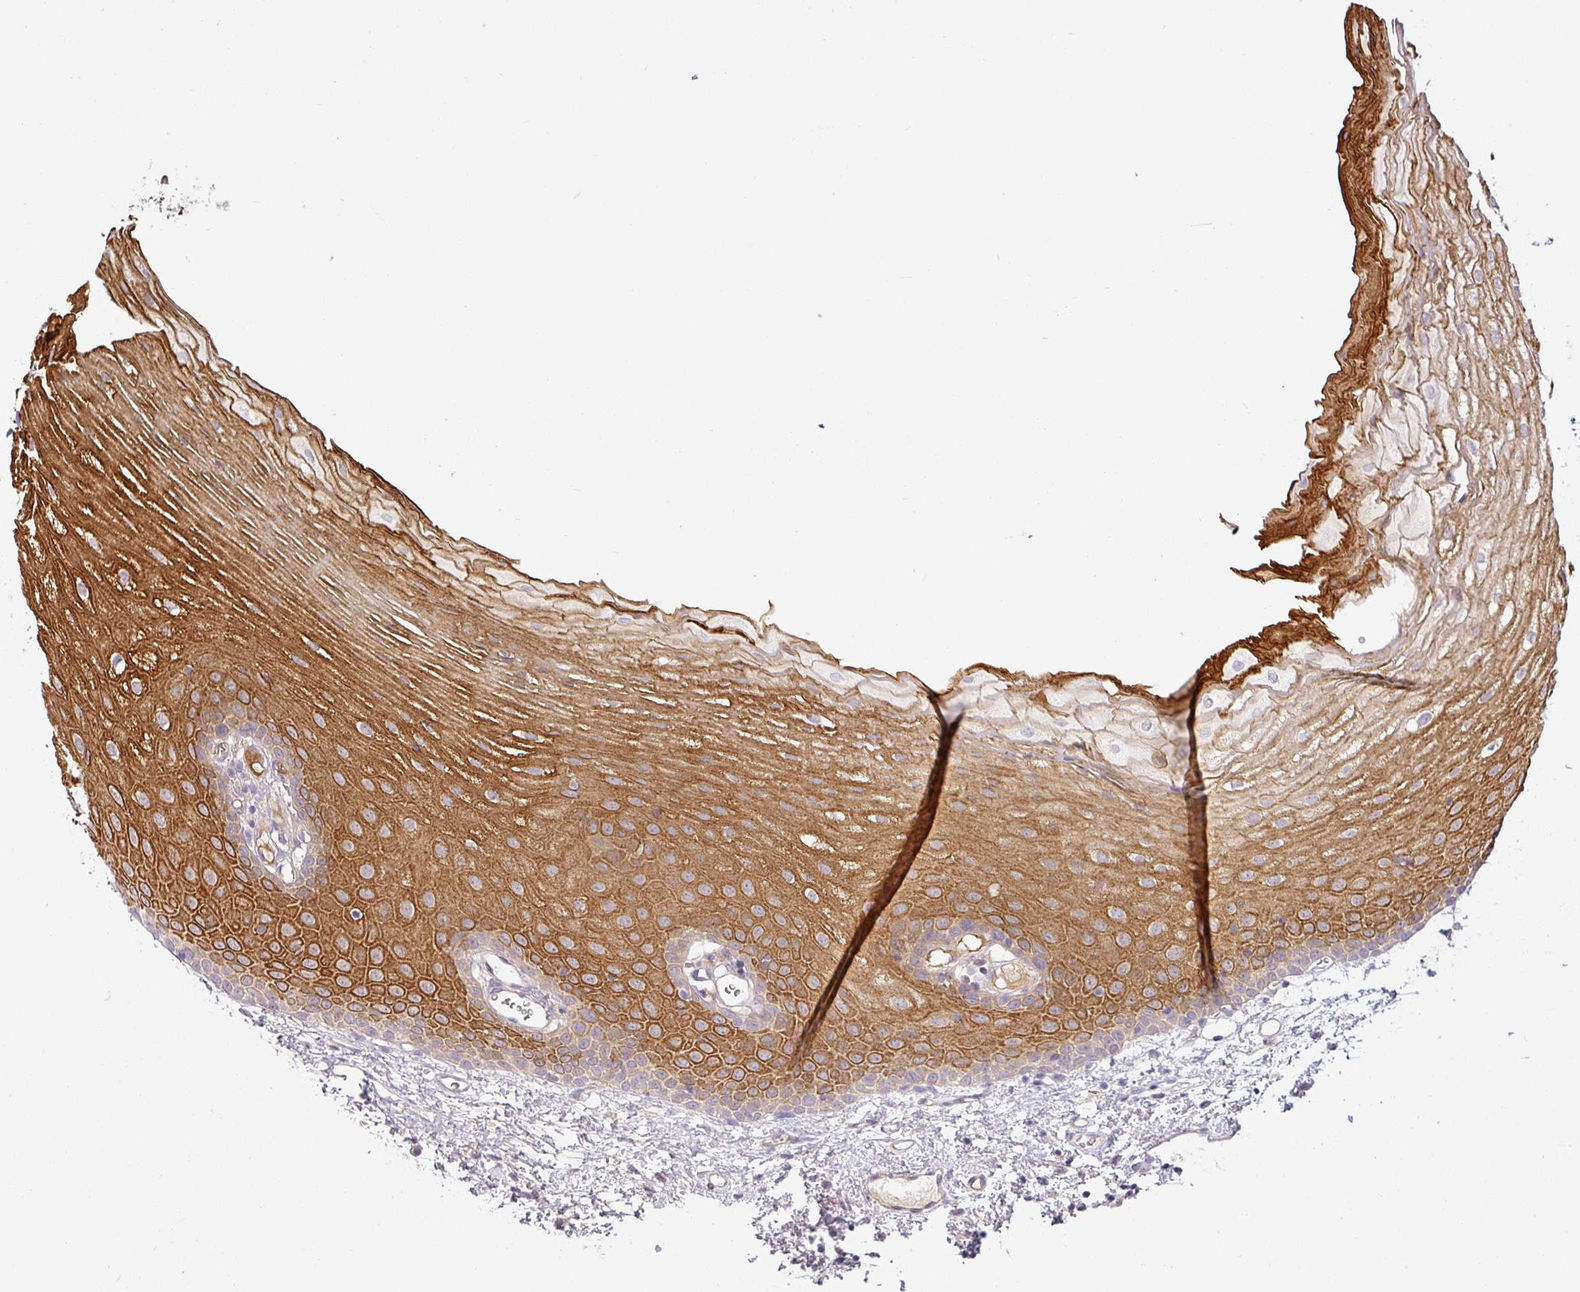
{"staining": {"intensity": "strong", "quantity": ">75%", "location": "cytoplasmic/membranous"}, "tissue": "oral mucosa", "cell_type": "Squamous epithelial cells", "image_type": "normal", "snomed": [{"axis": "morphology", "description": "Normal tissue, NOS"}, {"axis": "topography", "description": "Oral tissue"}], "caption": "This histopathology image shows immunohistochemistry staining of benign human oral mucosa, with high strong cytoplasmic/membranous expression in about >75% of squamous epithelial cells.", "gene": "APOM", "patient": {"sex": "female", "age": 70}}